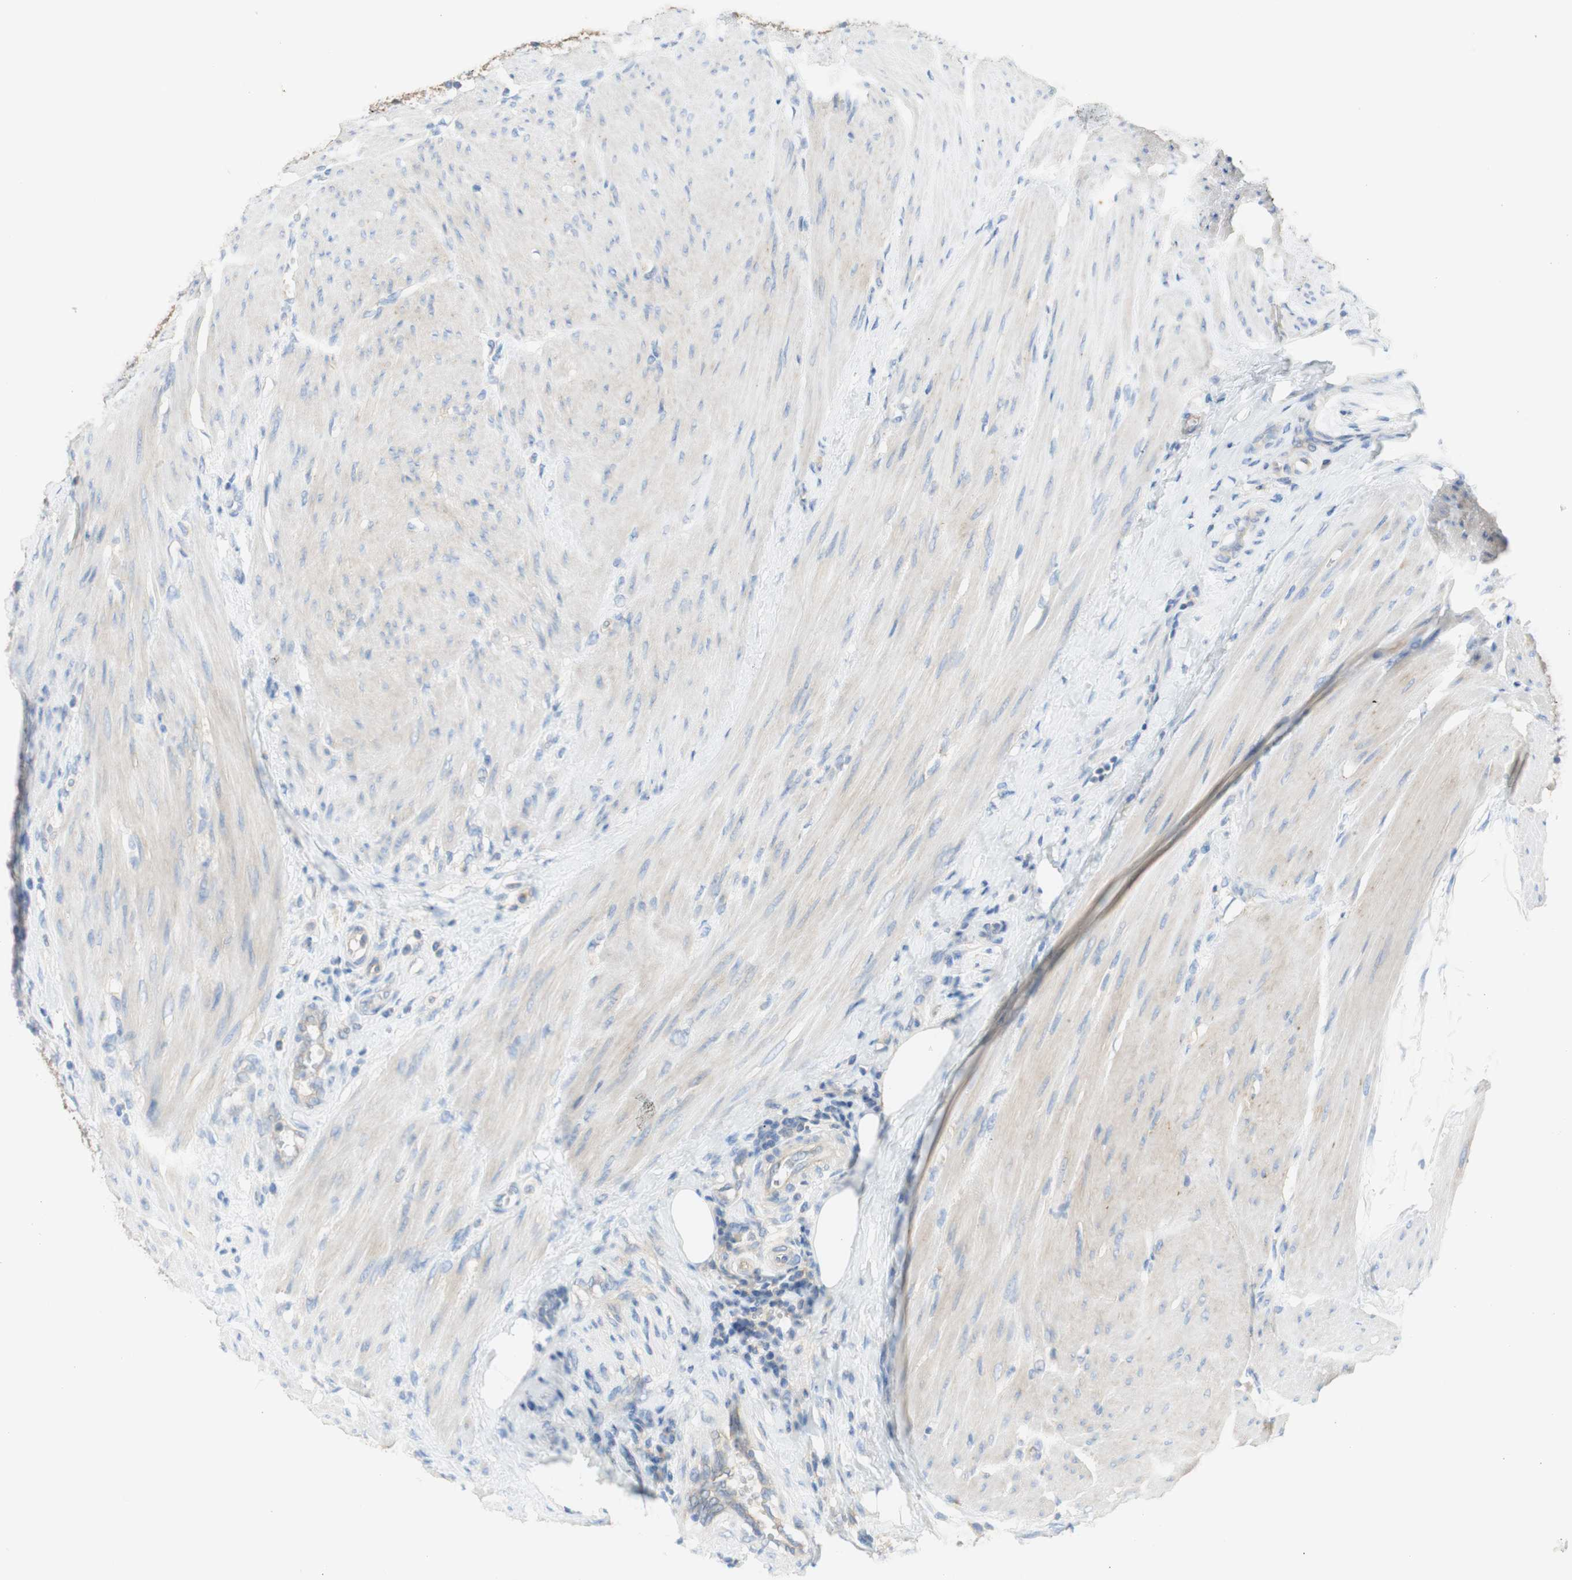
{"staining": {"intensity": "negative", "quantity": "none", "location": "none"}, "tissue": "urothelial cancer", "cell_type": "Tumor cells", "image_type": "cancer", "snomed": [{"axis": "morphology", "description": "Urothelial carcinoma, High grade"}, {"axis": "topography", "description": "Urinary bladder"}], "caption": "The photomicrograph displays no staining of tumor cells in urothelial cancer.", "gene": "ATP2B1", "patient": {"sex": "male", "age": 35}}